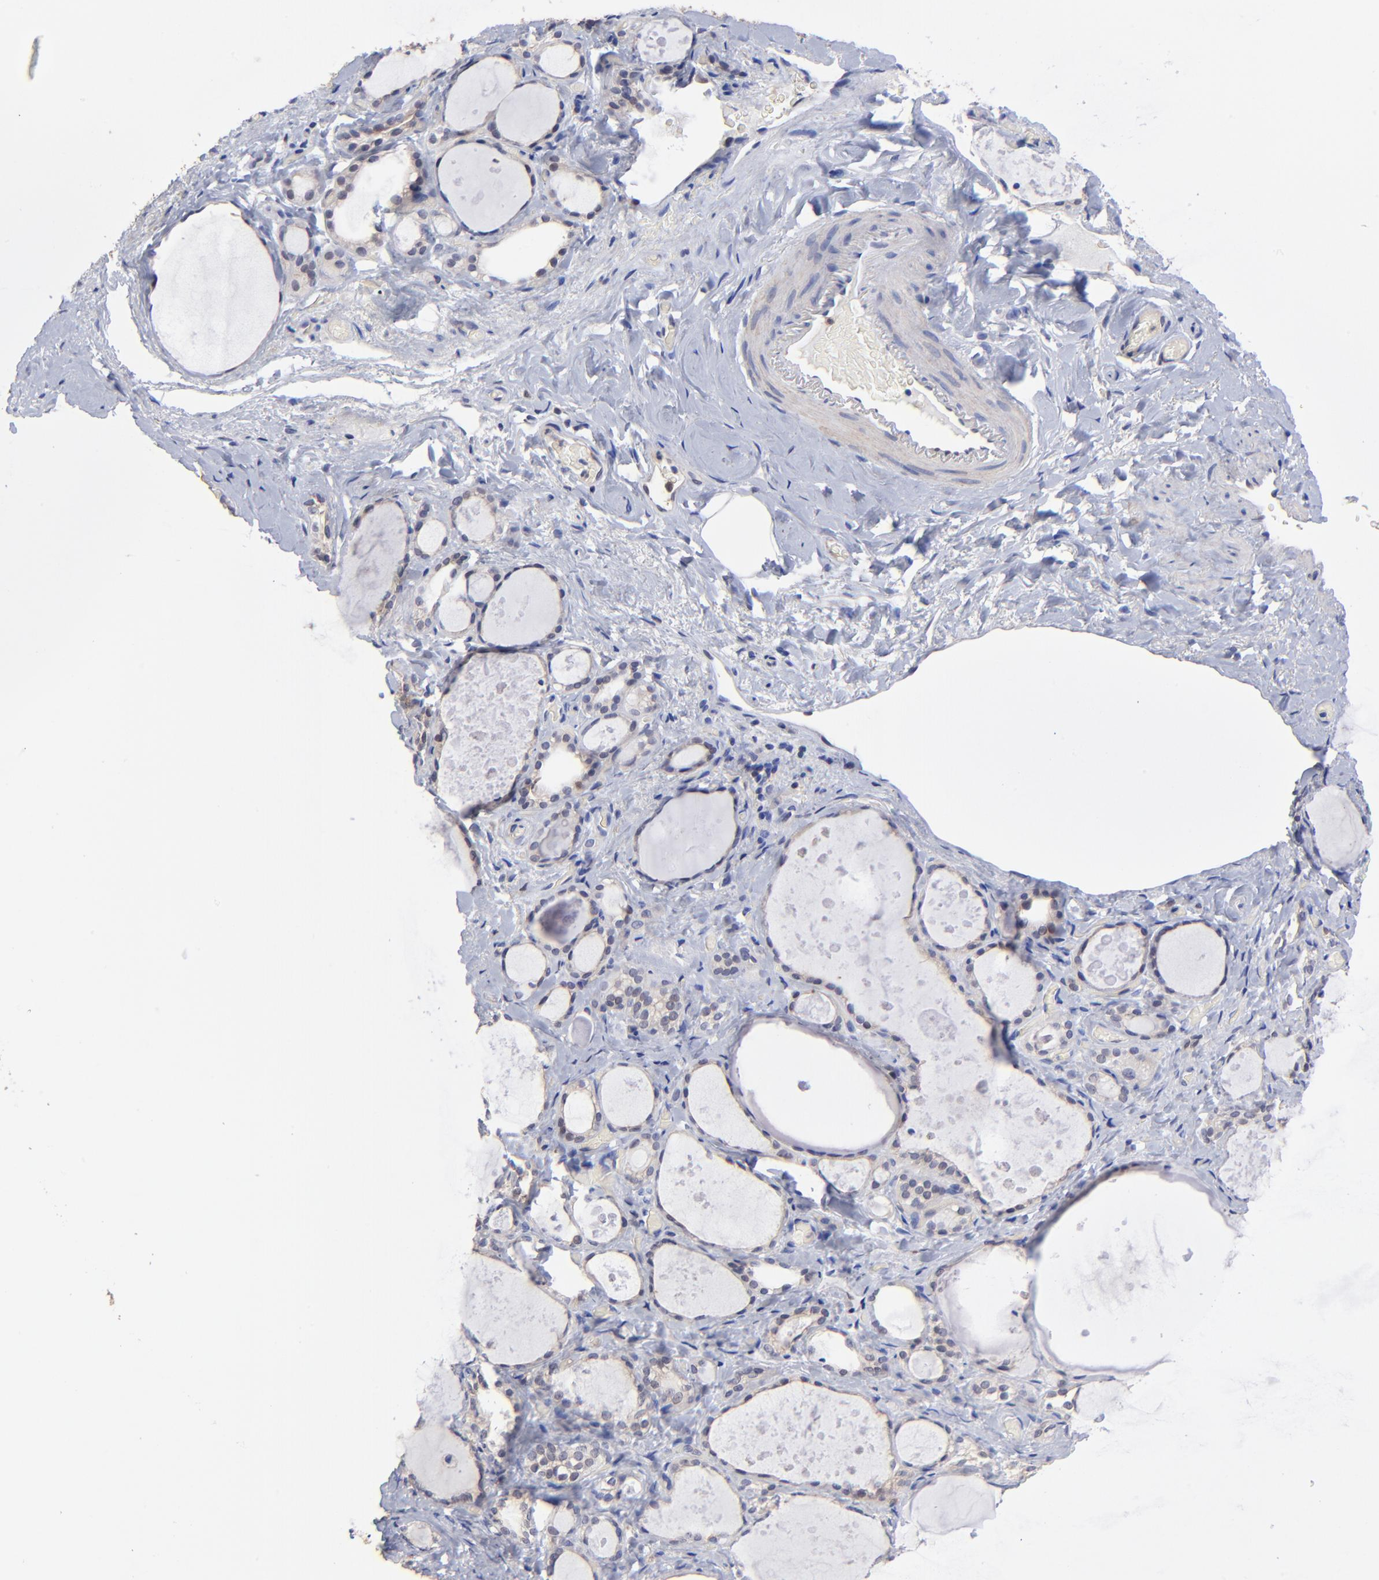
{"staining": {"intensity": "moderate", "quantity": ">75%", "location": "cytoplasmic/membranous,nuclear"}, "tissue": "thyroid gland", "cell_type": "Glandular cells", "image_type": "normal", "snomed": [{"axis": "morphology", "description": "Normal tissue, NOS"}, {"axis": "topography", "description": "Thyroid gland"}], "caption": "A micrograph of human thyroid gland stained for a protein exhibits moderate cytoplasmic/membranous,nuclear brown staining in glandular cells. (Stains: DAB (3,3'-diaminobenzidine) in brown, nuclei in blue, Microscopy: brightfield microscopy at high magnification).", "gene": "DCTPP1", "patient": {"sex": "female", "age": 75}}